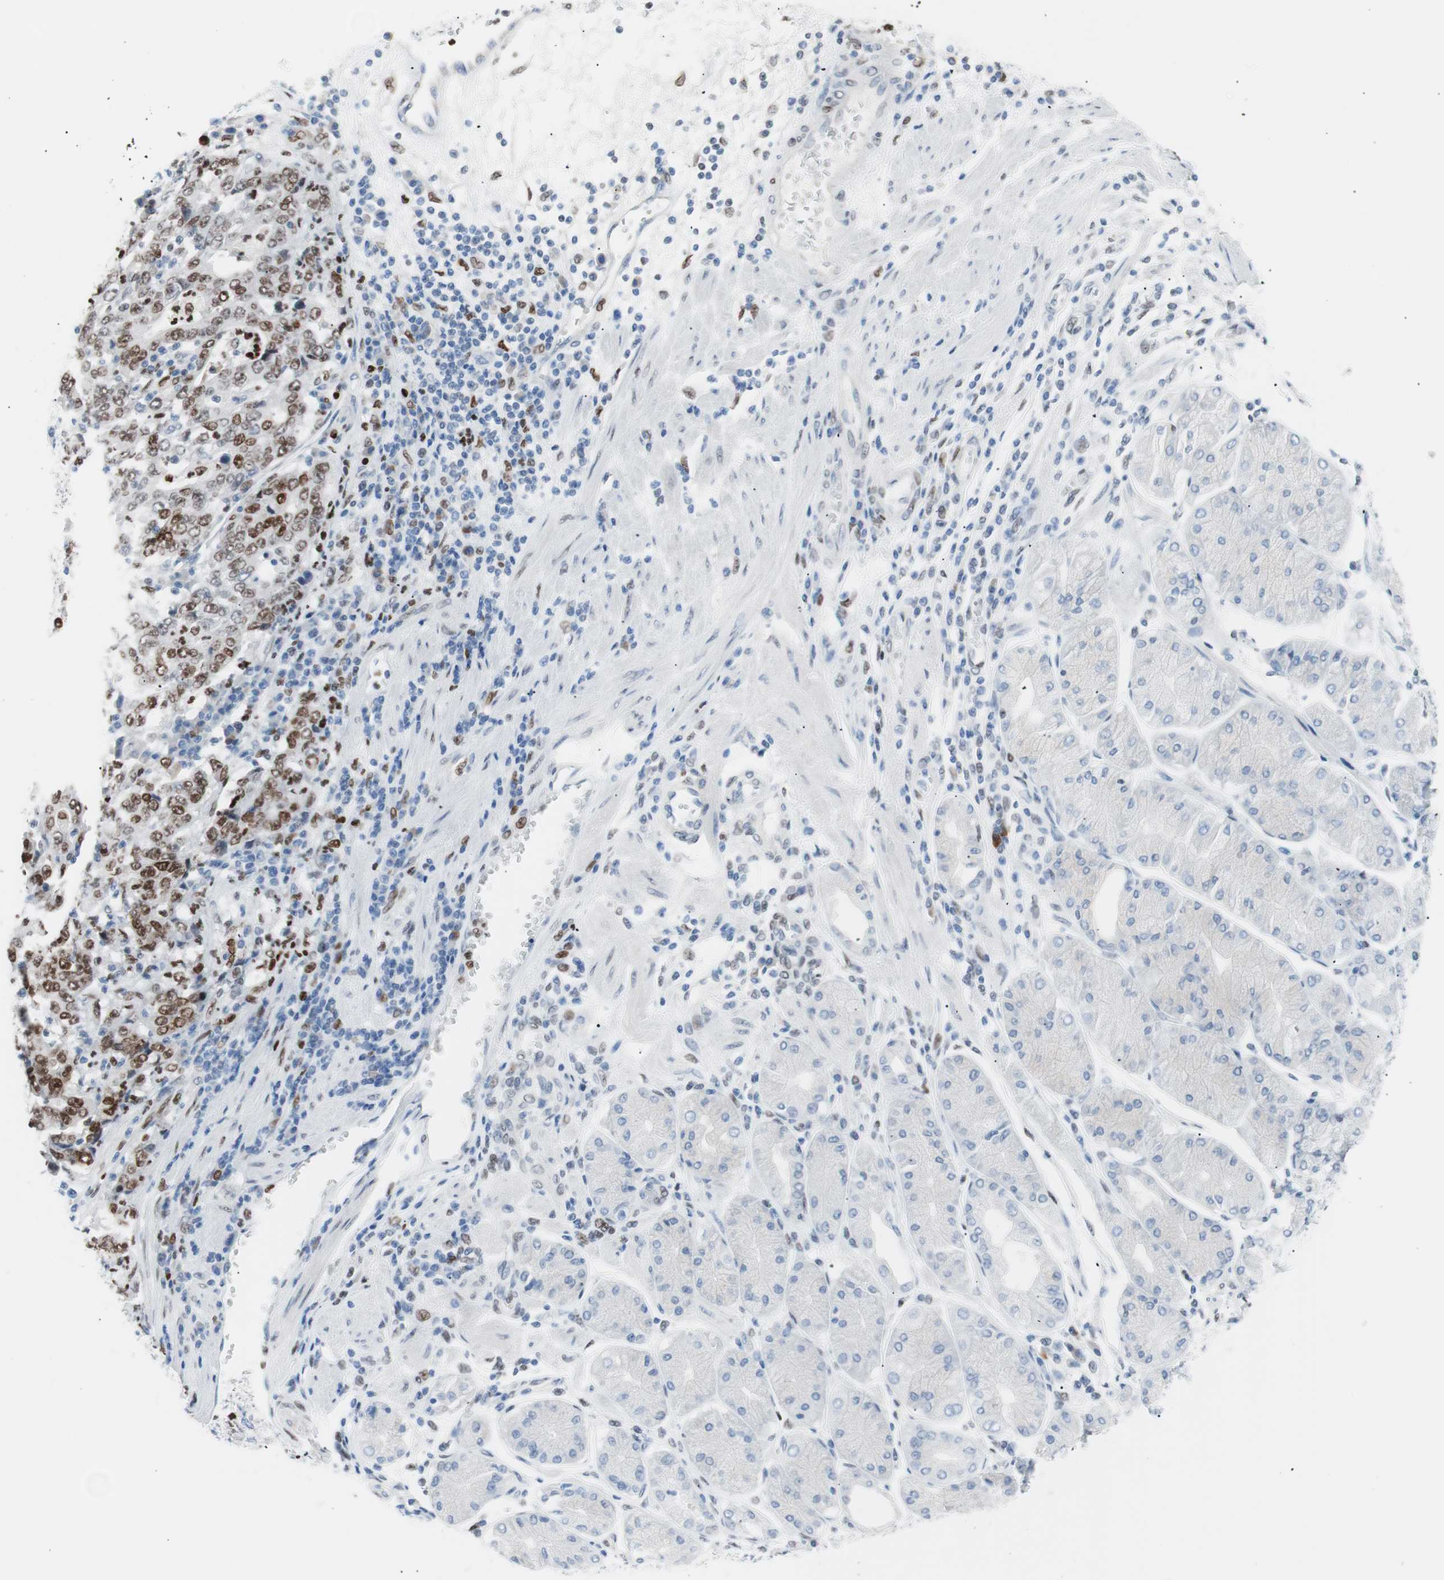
{"staining": {"intensity": "moderate", "quantity": ">75%", "location": "nuclear"}, "tissue": "stomach cancer", "cell_type": "Tumor cells", "image_type": "cancer", "snomed": [{"axis": "morphology", "description": "Normal tissue, NOS"}, {"axis": "morphology", "description": "Adenocarcinoma, NOS"}, {"axis": "topography", "description": "Stomach, upper"}, {"axis": "topography", "description": "Stomach"}], "caption": "An immunohistochemistry image of neoplastic tissue is shown. Protein staining in brown shows moderate nuclear positivity in stomach cancer (adenocarcinoma) within tumor cells. (IHC, brightfield microscopy, high magnification).", "gene": "CEBPB", "patient": {"sex": "male", "age": 59}}